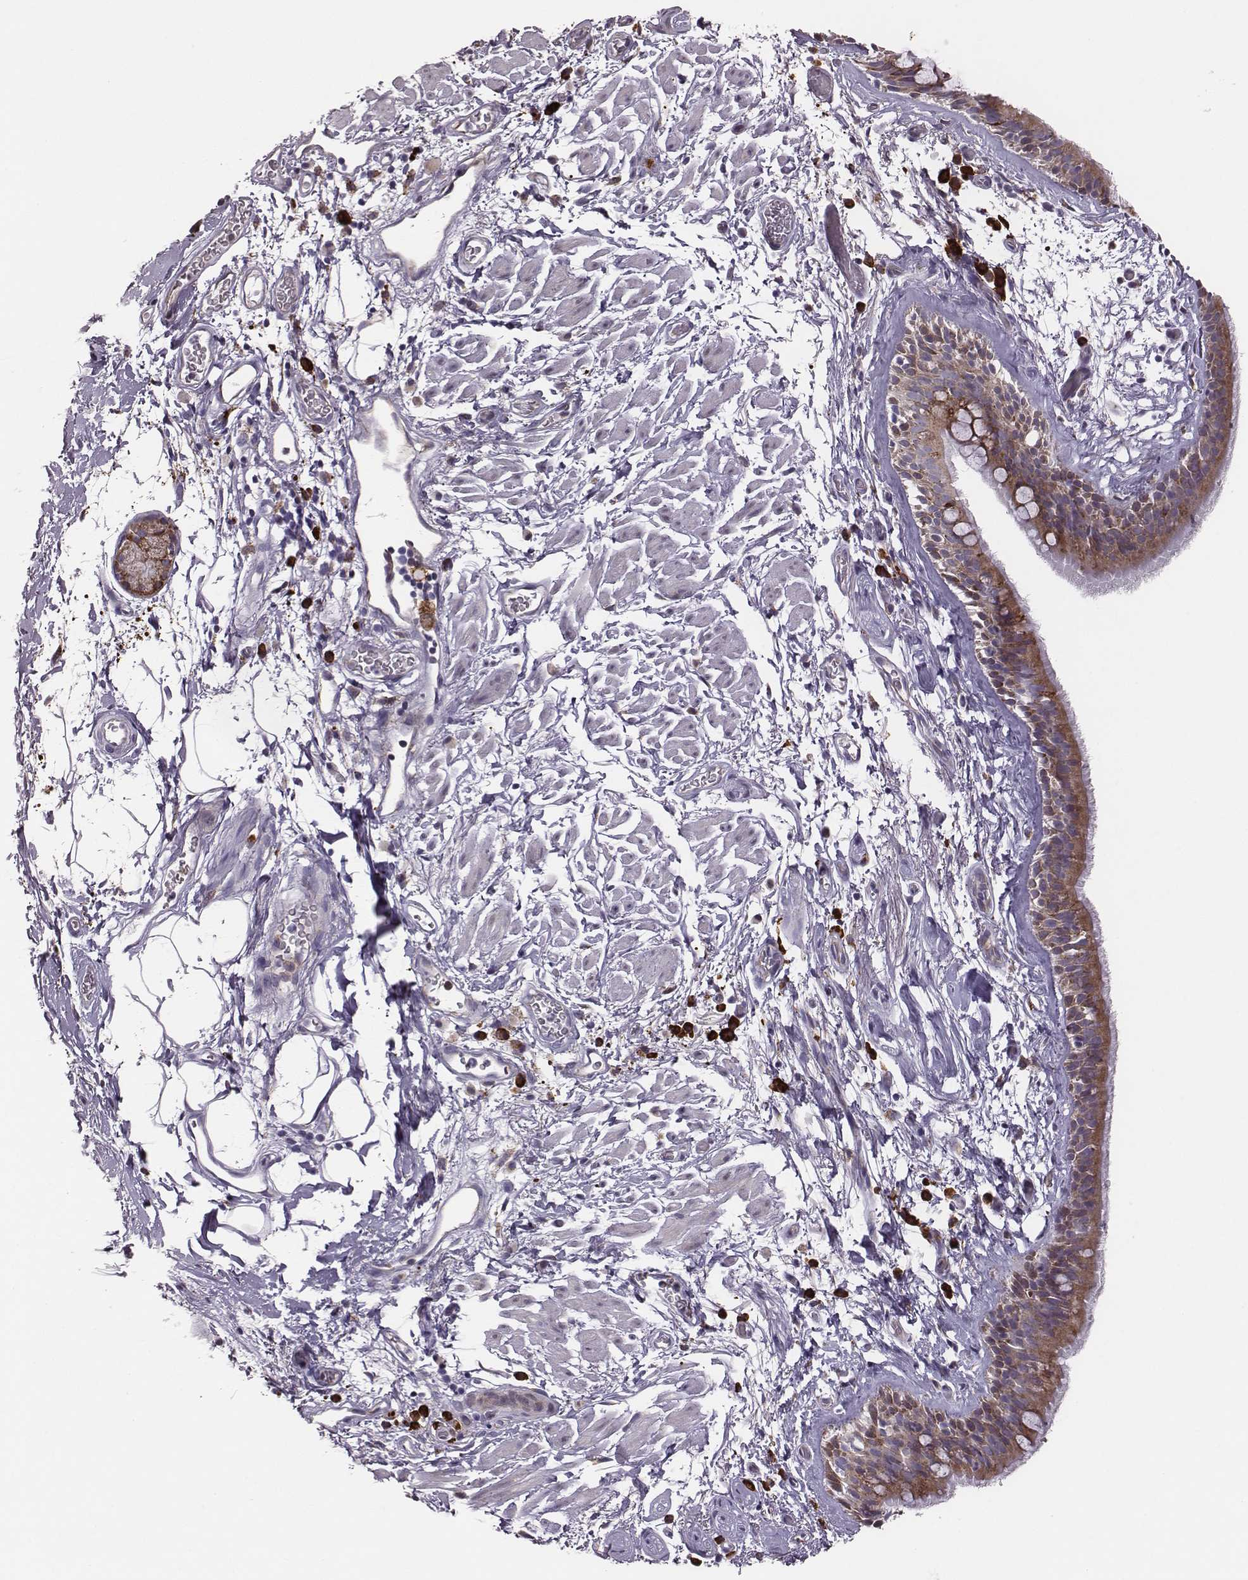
{"staining": {"intensity": "moderate", "quantity": ">75%", "location": "cytoplasmic/membranous"}, "tissue": "bronchus", "cell_type": "Respiratory epithelial cells", "image_type": "normal", "snomed": [{"axis": "morphology", "description": "Normal tissue, NOS"}, {"axis": "topography", "description": "Cartilage tissue"}, {"axis": "topography", "description": "Bronchus"}], "caption": "Immunohistochemical staining of unremarkable human bronchus demonstrates moderate cytoplasmic/membranous protein positivity in approximately >75% of respiratory epithelial cells.", "gene": "SELENOI", "patient": {"sex": "male", "age": 58}}